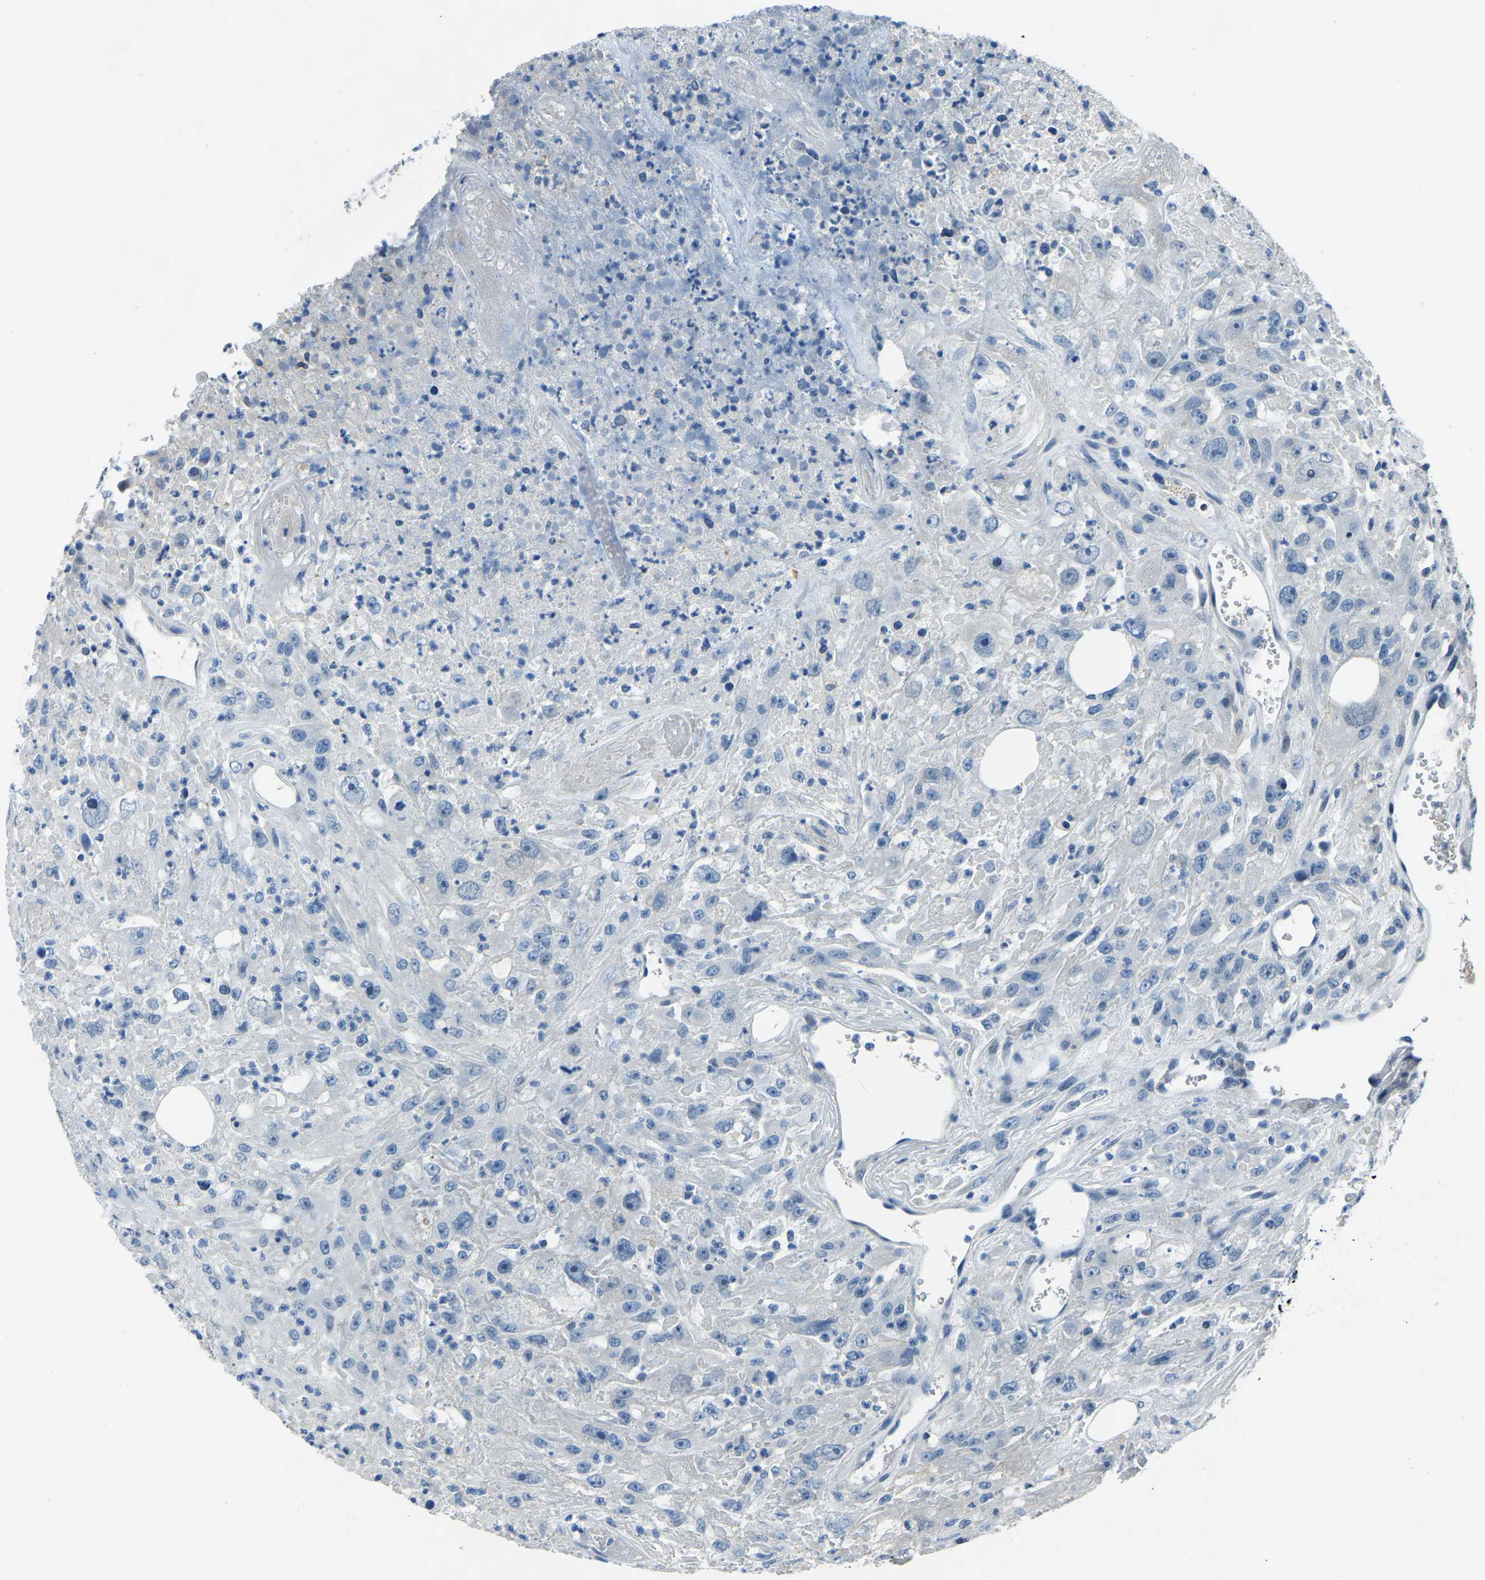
{"staining": {"intensity": "negative", "quantity": "none", "location": "none"}, "tissue": "urothelial cancer", "cell_type": "Tumor cells", "image_type": "cancer", "snomed": [{"axis": "morphology", "description": "Urothelial carcinoma, High grade"}, {"axis": "topography", "description": "Urinary bladder"}], "caption": "The micrograph exhibits no significant positivity in tumor cells of urothelial cancer.", "gene": "XIRP1", "patient": {"sex": "male", "age": 46}}